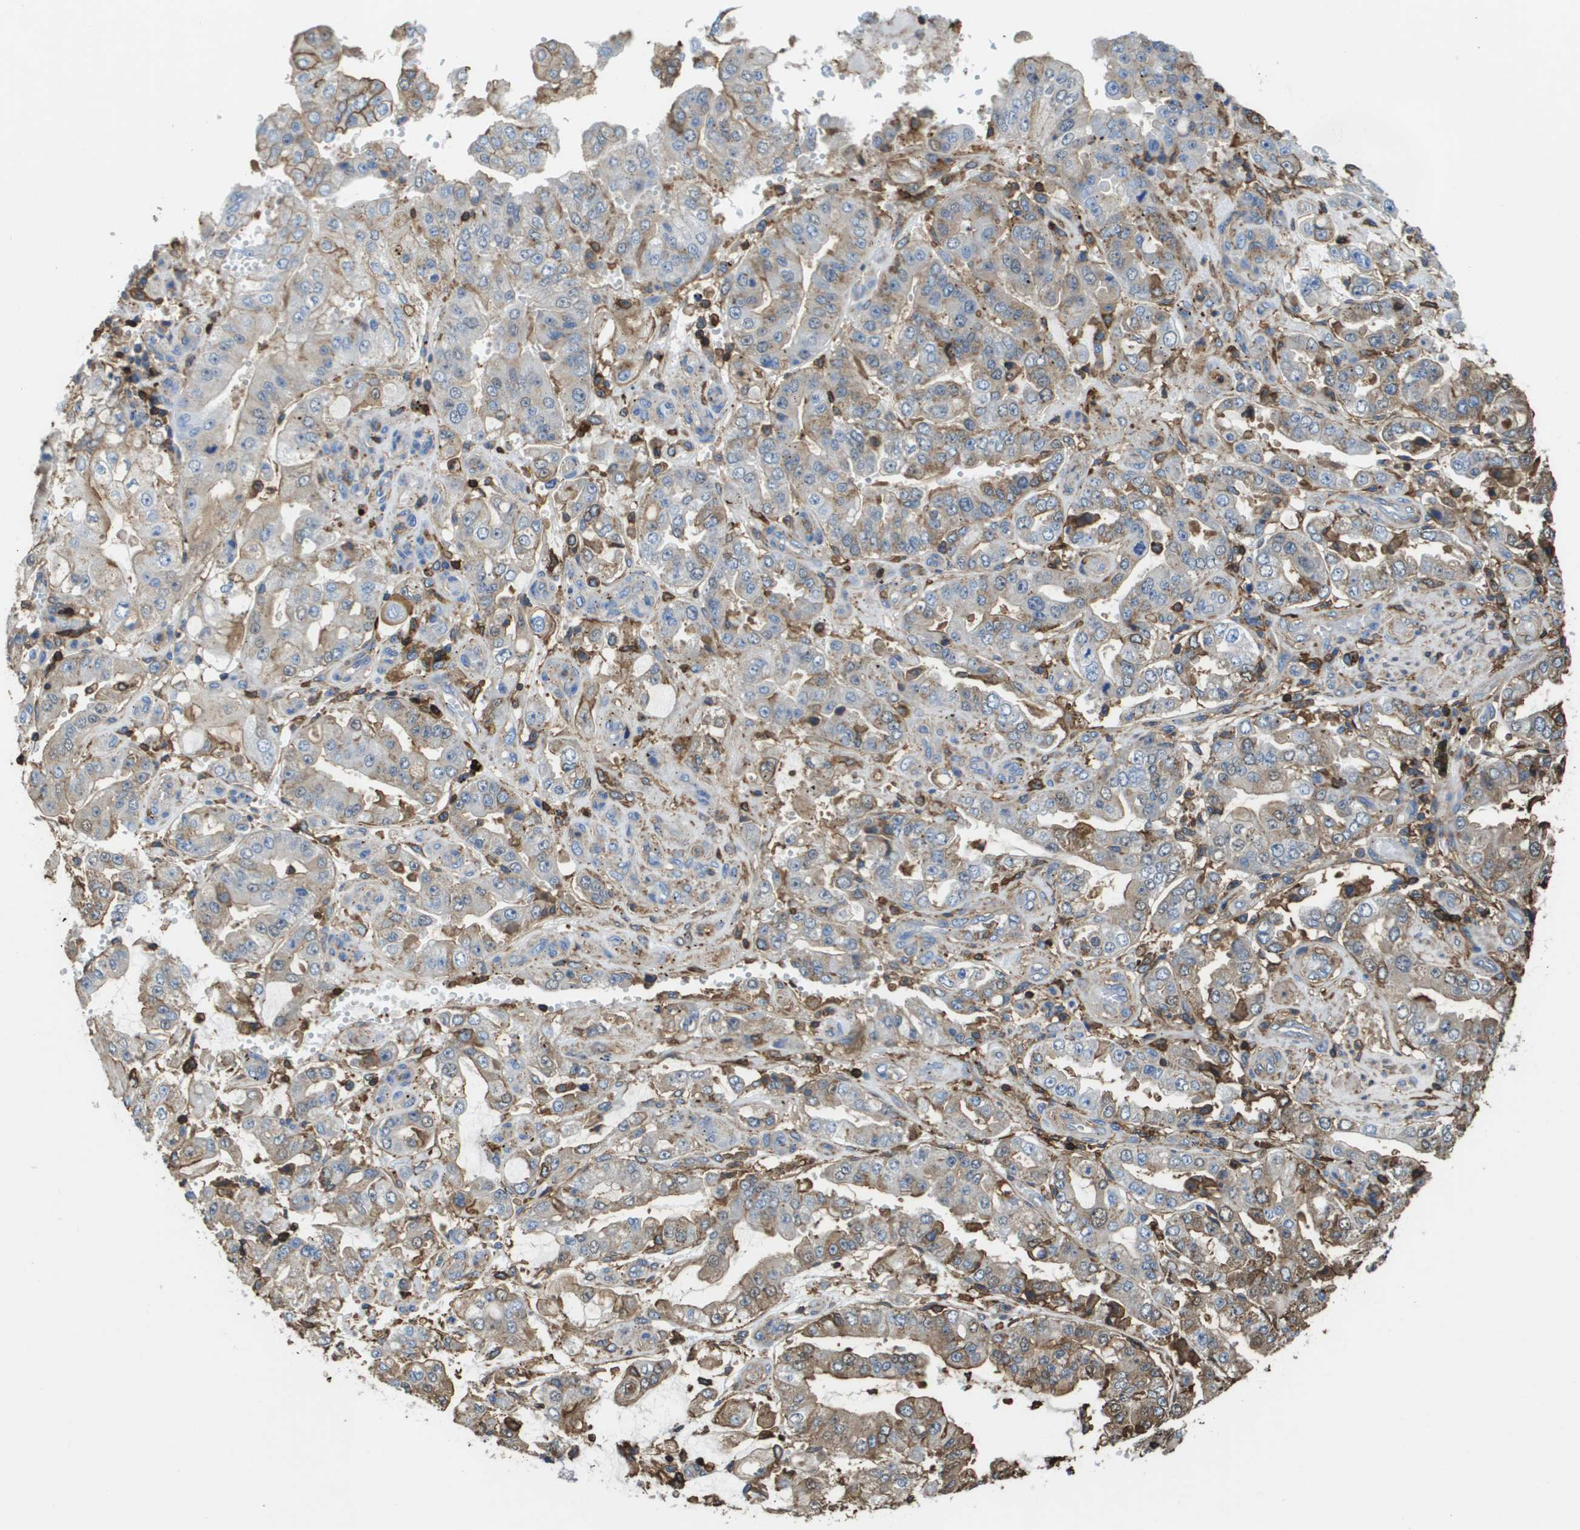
{"staining": {"intensity": "weak", "quantity": ">75%", "location": "cytoplasmic/membranous"}, "tissue": "stomach cancer", "cell_type": "Tumor cells", "image_type": "cancer", "snomed": [{"axis": "morphology", "description": "Adenocarcinoma, NOS"}, {"axis": "topography", "description": "Stomach"}], "caption": "DAB (3,3'-diaminobenzidine) immunohistochemical staining of human stomach cancer shows weak cytoplasmic/membranous protein expression in about >75% of tumor cells. The protein of interest is stained brown, and the nuclei are stained in blue (DAB (3,3'-diaminobenzidine) IHC with brightfield microscopy, high magnification).", "gene": "PASK", "patient": {"sex": "male", "age": 76}}